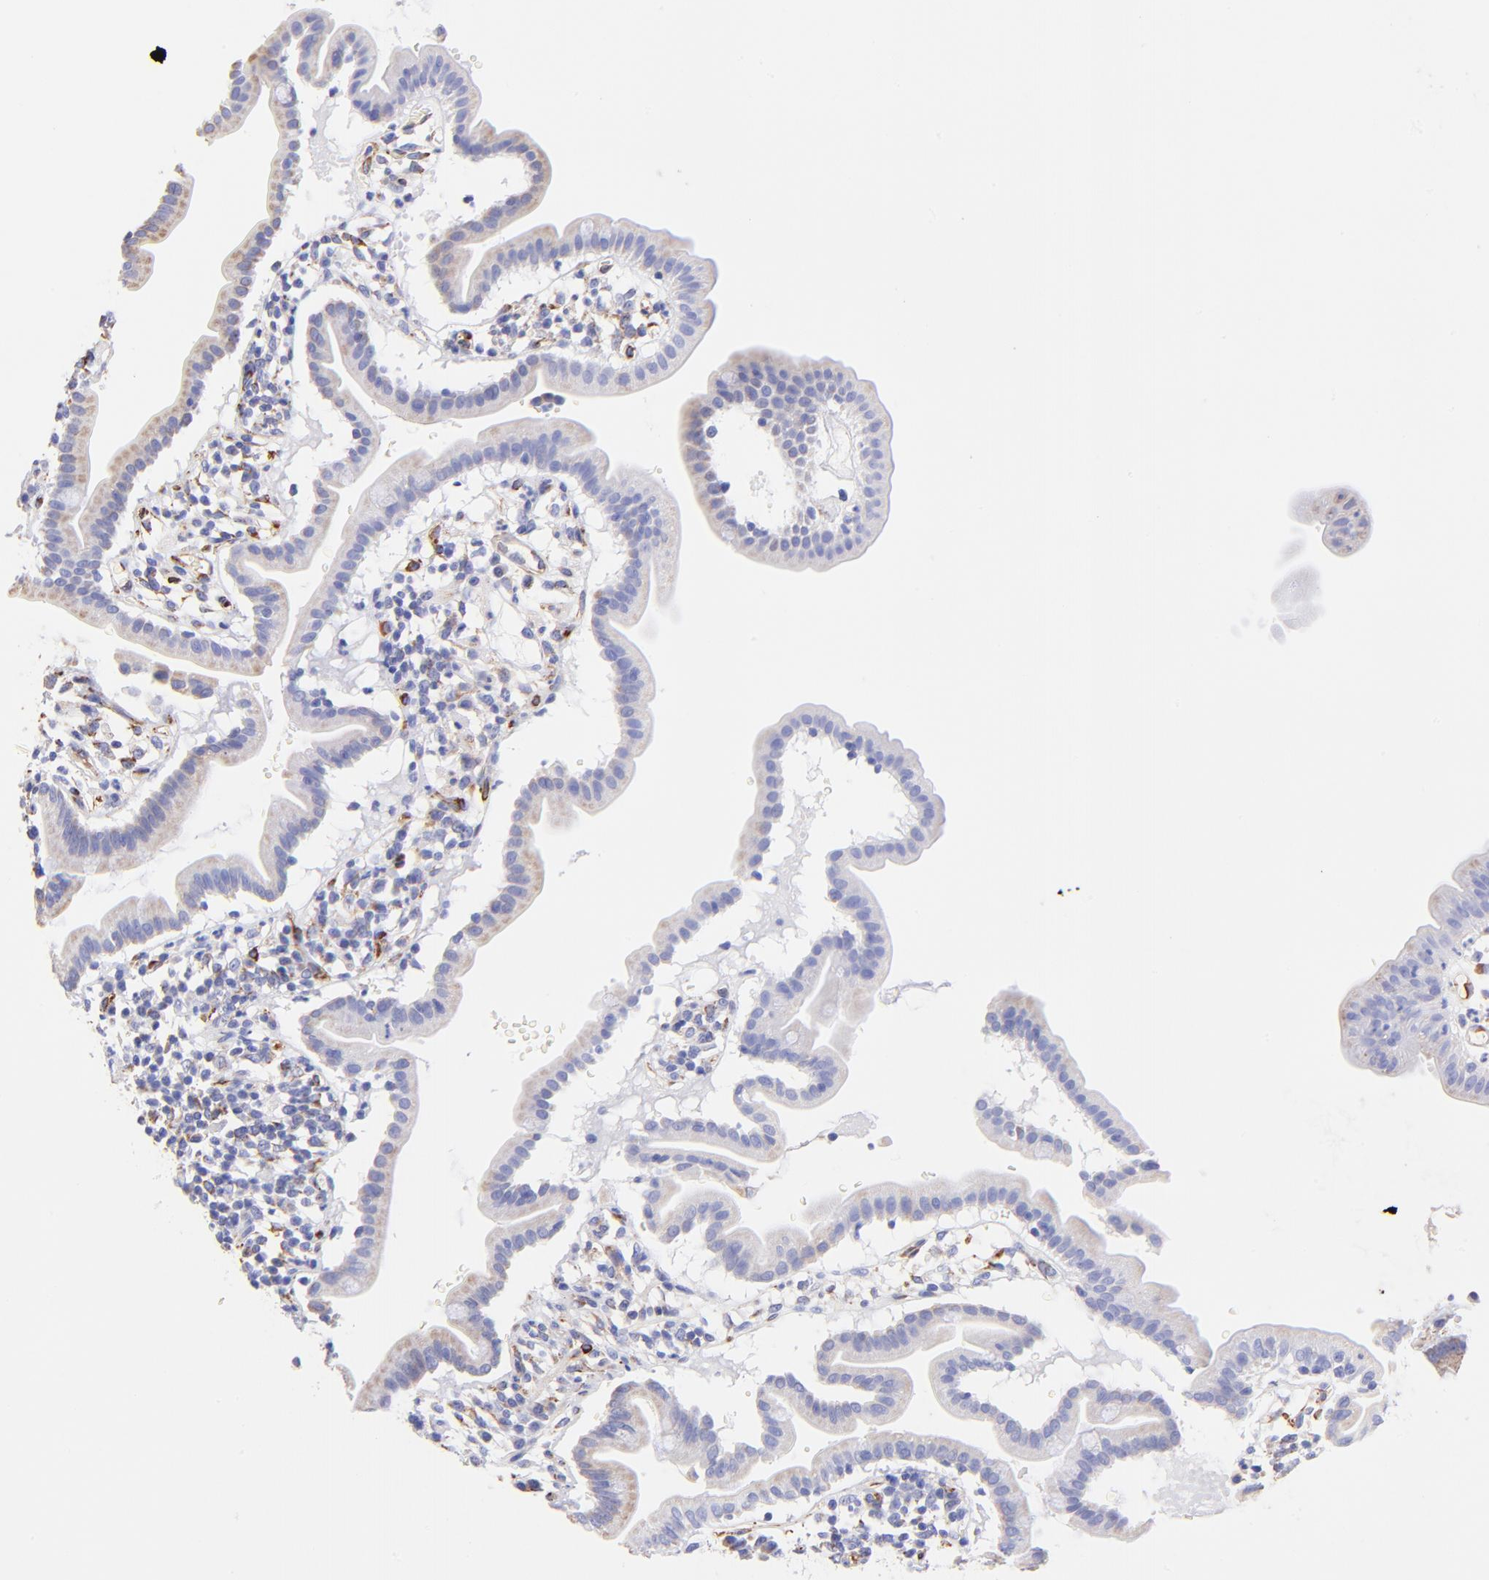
{"staining": {"intensity": "weak", "quantity": ">75%", "location": "cytoplasmic/membranous"}, "tissue": "duodenum", "cell_type": "Glandular cells", "image_type": "normal", "snomed": [{"axis": "morphology", "description": "Normal tissue, NOS"}, {"axis": "topography", "description": "Duodenum"}], "caption": "The photomicrograph demonstrates a brown stain indicating the presence of a protein in the cytoplasmic/membranous of glandular cells in duodenum.", "gene": "SPARC", "patient": {"sex": "male", "age": 50}}